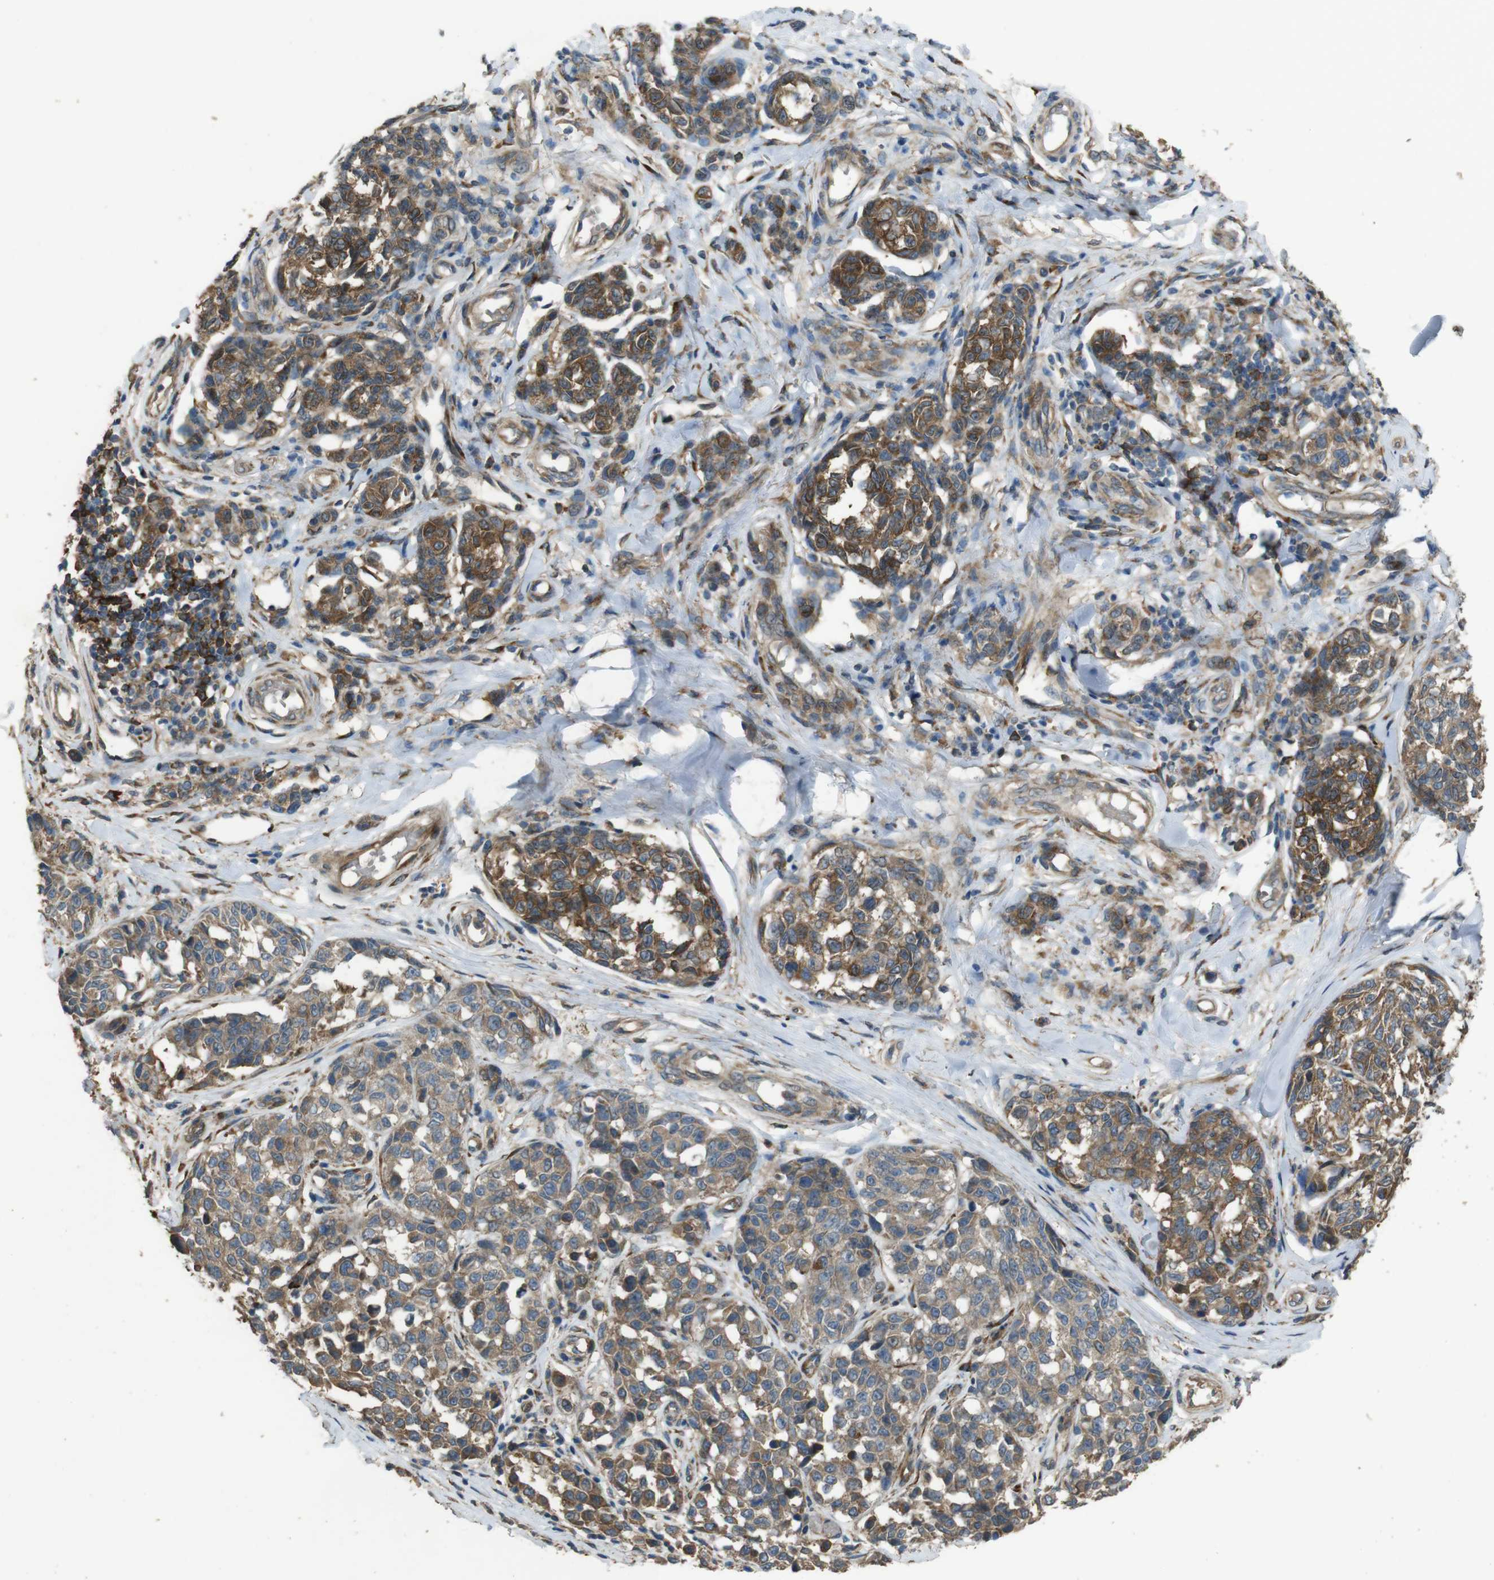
{"staining": {"intensity": "moderate", "quantity": ">75%", "location": "cytoplasmic/membranous"}, "tissue": "melanoma", "cell_type": "Tumor cells", "image_type": "cancer", "snomed": [{"axis": "morphology", "description": "Malignant melanoma, NOS"}, {"axis": "topography", "description": "Skin"}], "caption": "IHC histopathology image of malignant melanoma stained for a protein (brown), which displays medium levels of moderate cytoplasmic/membranous positivity in about >75% of tumor cells.", "gene": "ARHGAP24", "patient": {"sex": "female", "age": 64}}